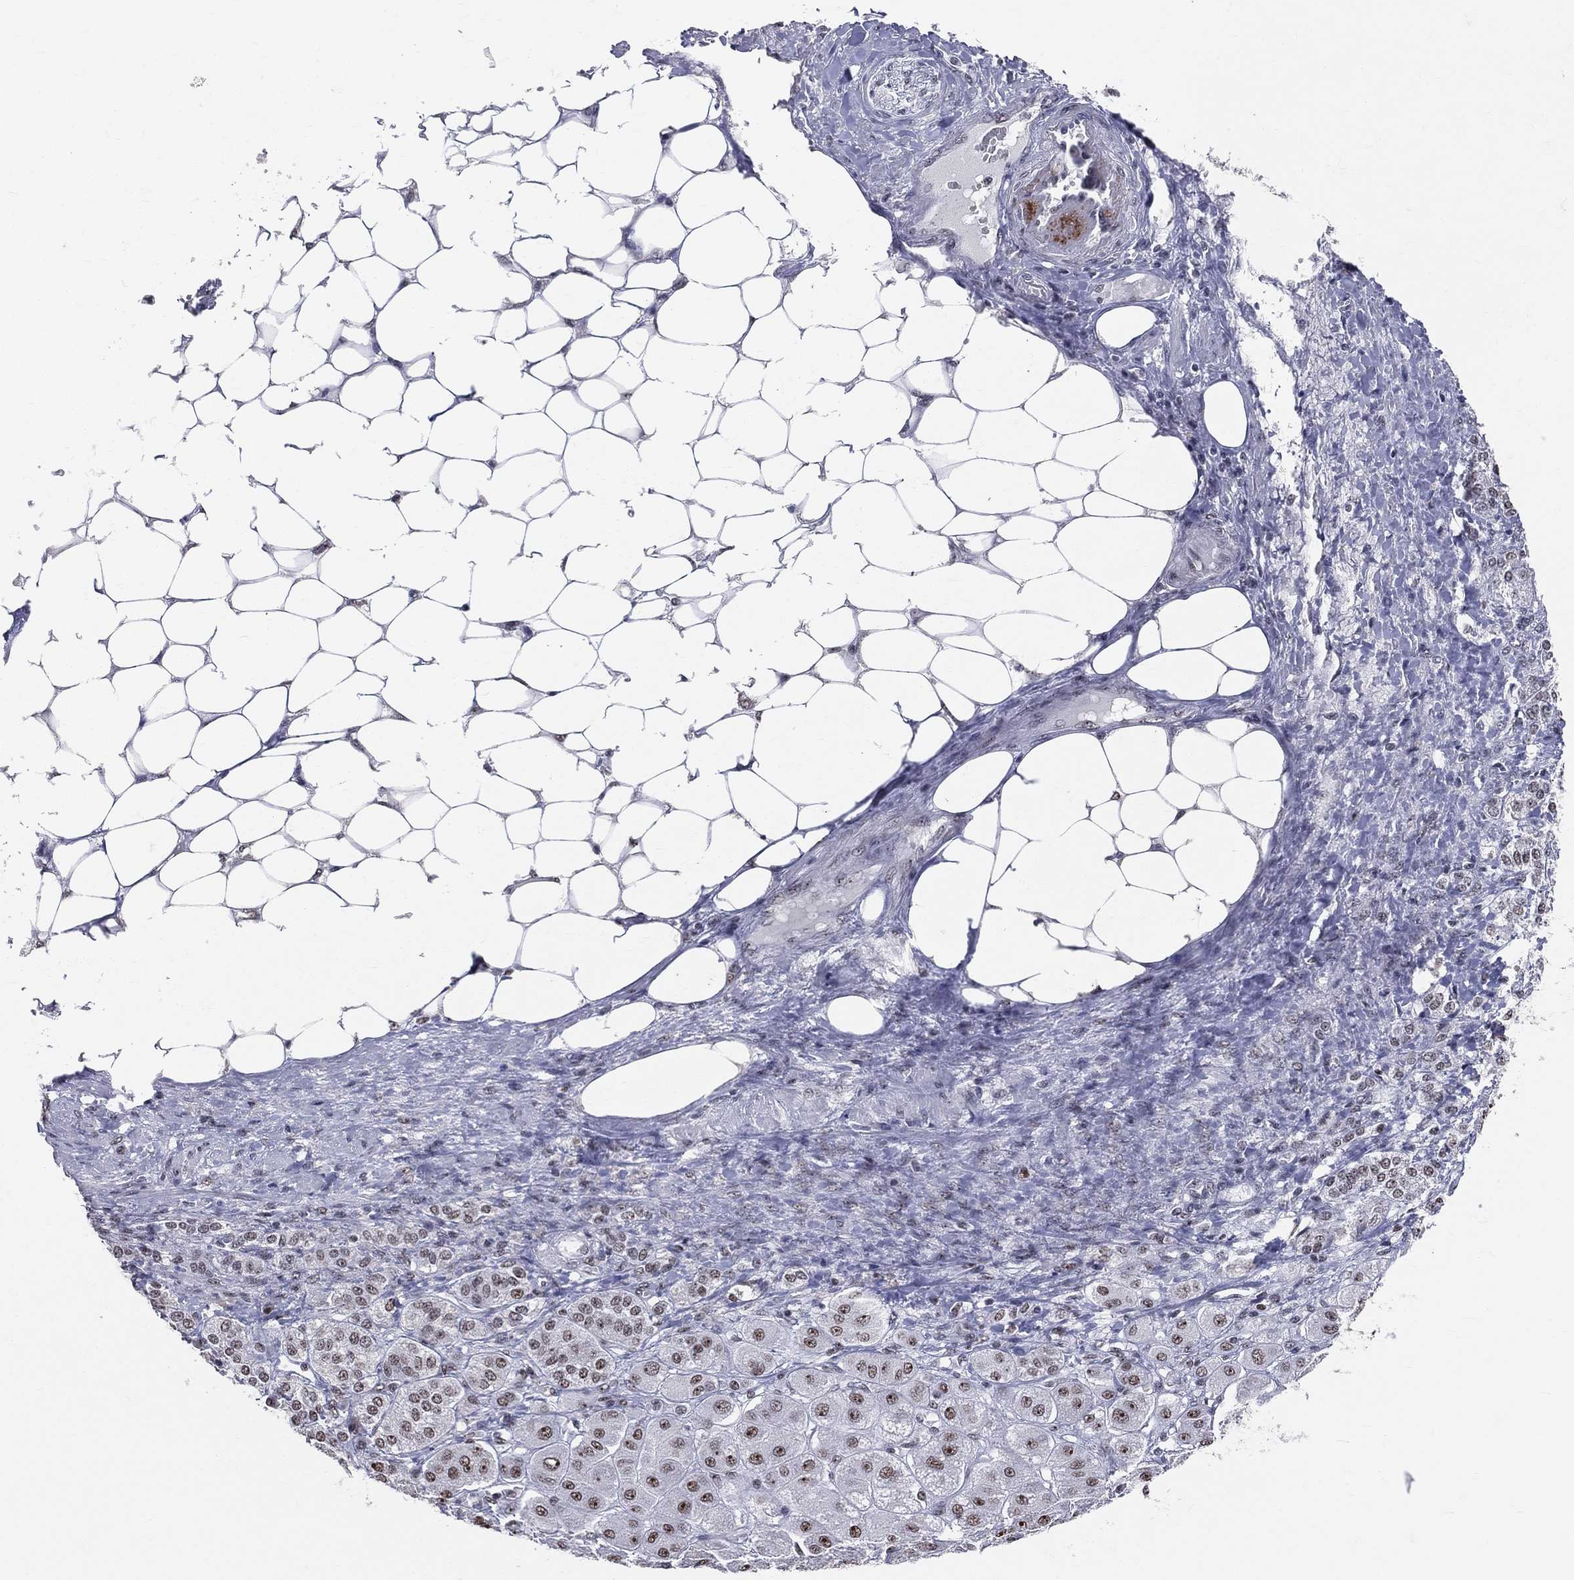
{"staining": {"intensity": "strong", "quantity": "25%-75%", "location": "nuclear"}, "tissue": "adrenal gland", "cell_type": "Glandular cells", "image_type": "normal", "snomed": [{"axis": "morphology", "description": "Normal tissue, NOS"}, {"axis": "topography", "description": "Adrenal gland"}], "caption": "Strong nuclear expression is seen in about 25%-75% of glandular cells in unremarkable adrenal gland.", "gene": "CDK7", "patient": {"sex": "male", "age": 70}}